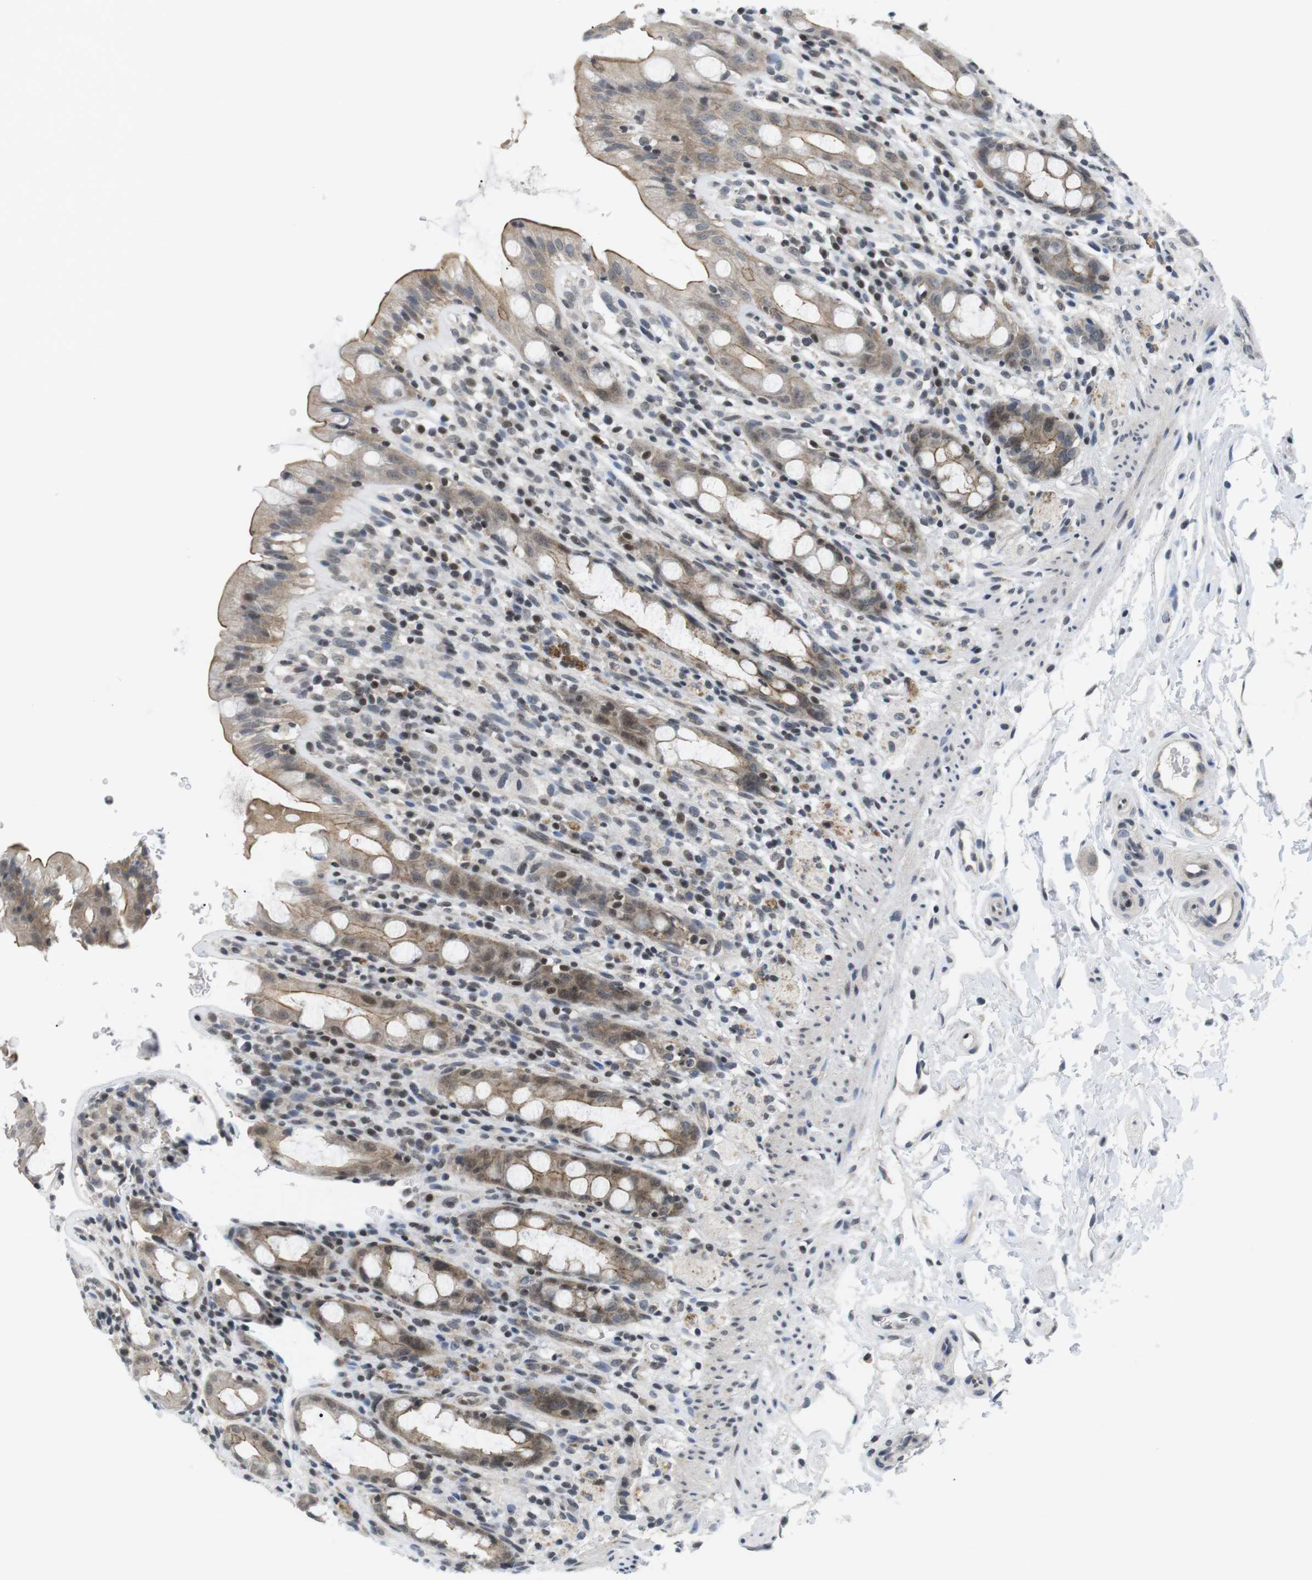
{"staining": {"intensity": "moderate", "quantity": ">75%", "location": "cytoplasmic/membranous"}, "tissue": "rectum", "cell_type": "Glandular cells", "image_type": "normal", "snomed": [{"axis": "morphology", "description": "Normal tissue, NOS"}, {"axis": "topography", "description": "Rectum"}], "caption": "Brown immunohistochemical staining in benign human rectum displays moderate cytoplasmic/membranous positivity in about >75% of glandular cells.", "gene": "NECTIN1", "patient": {"sex": "male", "age": 44}}